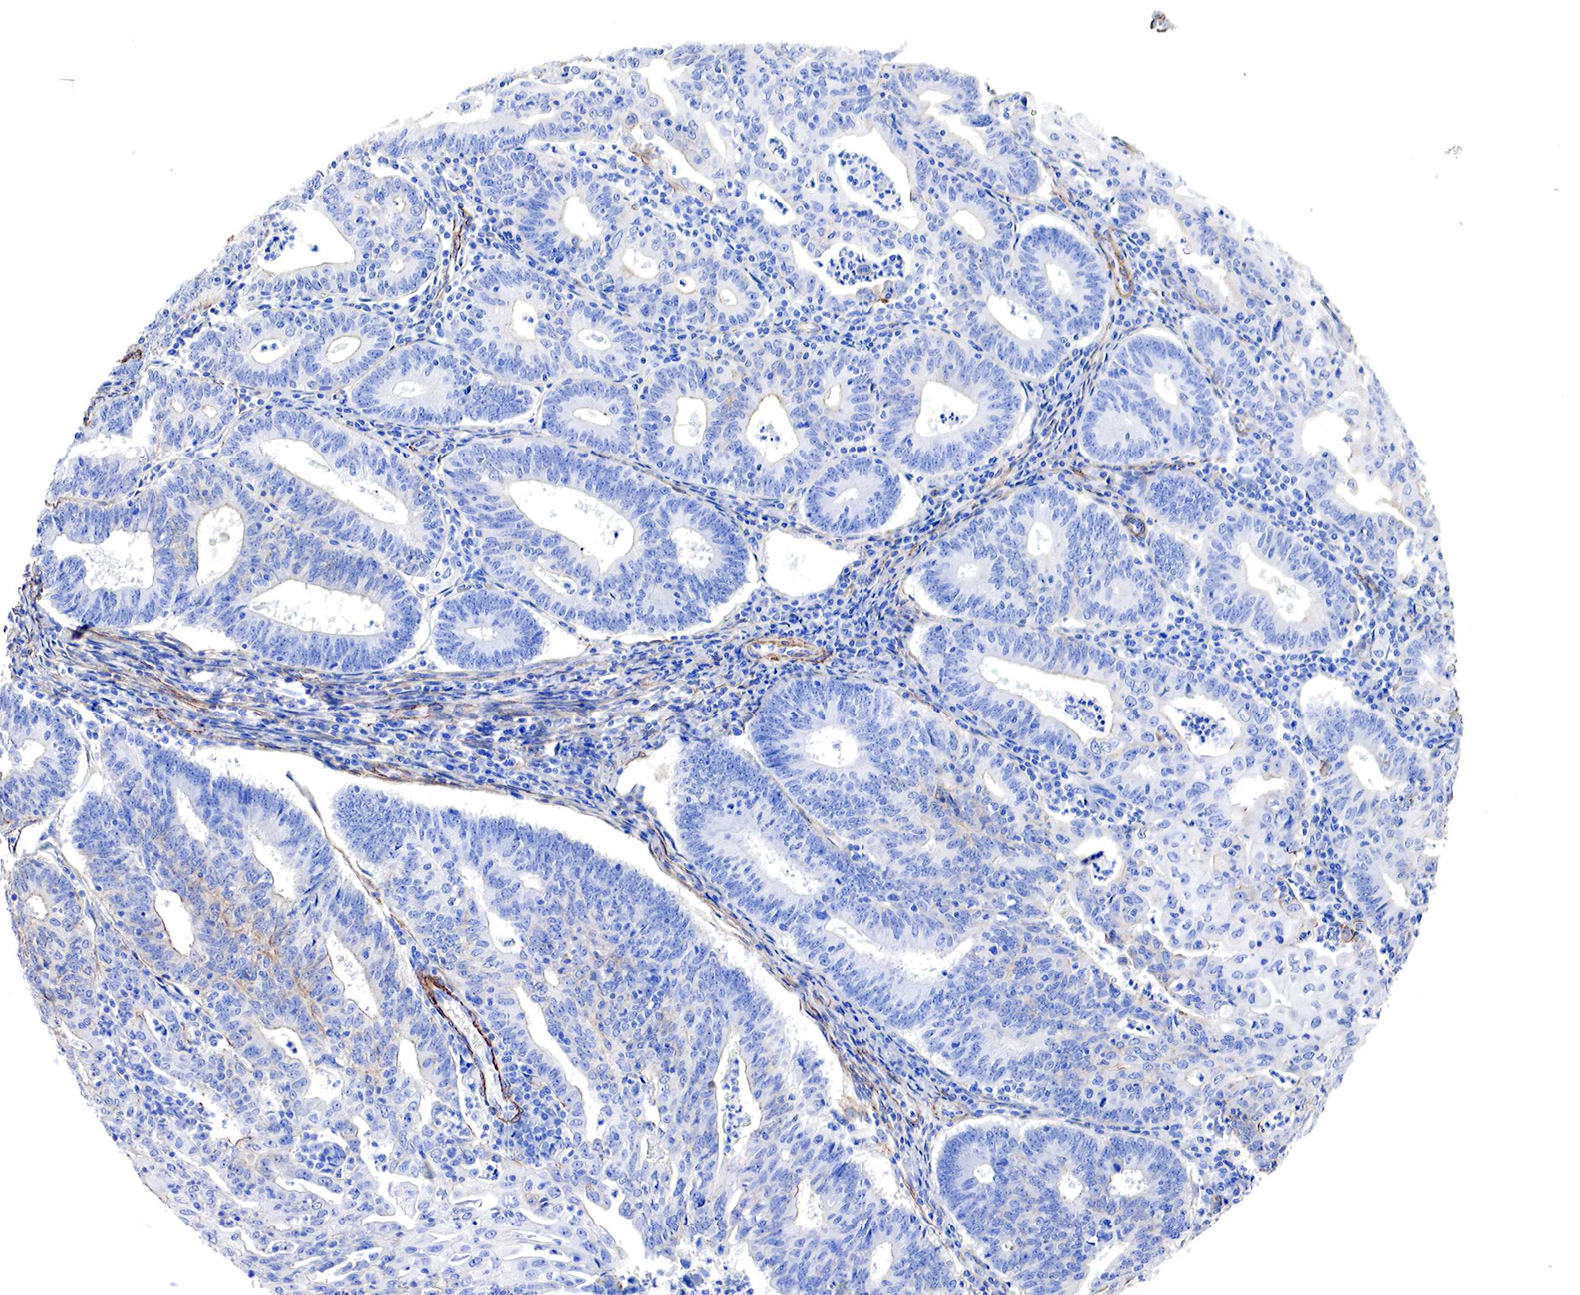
{"staining": {"intensity": "negative", "quantity": "none", "location": "none"}, "tissue": "endometrial cancer", "cell_type": "Tumor cells", "image_type": "cancer", "snomed": [{"axis": "morphology", "description": "Adenocarcinoma, NOS"}, {"axis": "topography", "description": "Endometrium"}], "caption": "Human endometrial cancer stained for a protein using IHC exhibits no positivity in tumor cells.", "gene": "TPM1", "patient": {"sex": "female", "age": 60}}